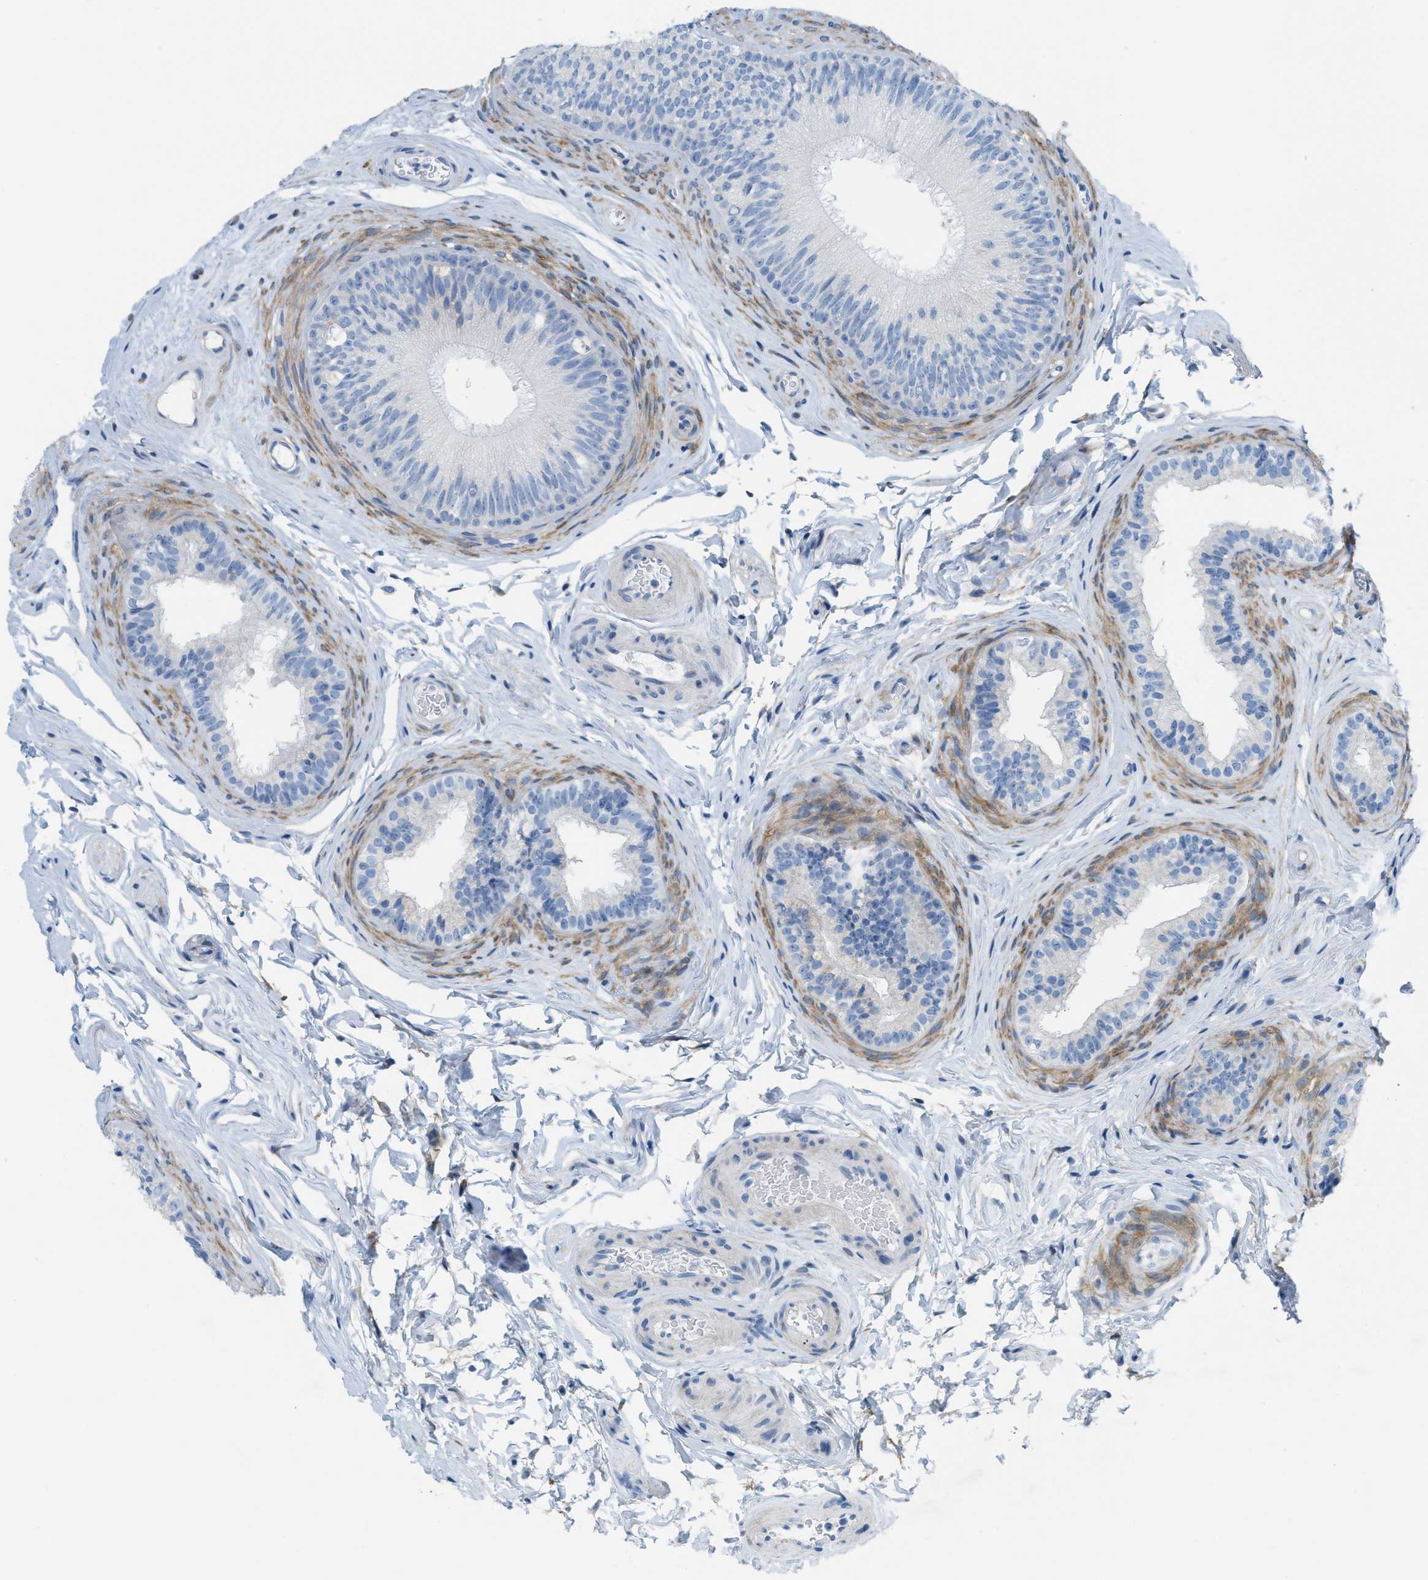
{"staining": {"intensity": "negative", "quantity": "none", "location": "none"}, "tissue": "epididymis", "cell_type": "Glandular cells", "image_type": "normal", "snomed": [{"axis": "morphology", "description": "Normal tissue, NOS"}, {"axis": "topography", "description": "Testis"}, {"axis": "topography", "description": "Epididymis"}], "caption": "Immunohistochemistry photomicrograph of normal epididymis: epididymis stained with DAB (3,3'-diaminobenzidine) reveals no significant protein positivity in glandular cells.", "gene": "ASGR1", "patient": {"sex": "male", "age": 36}}